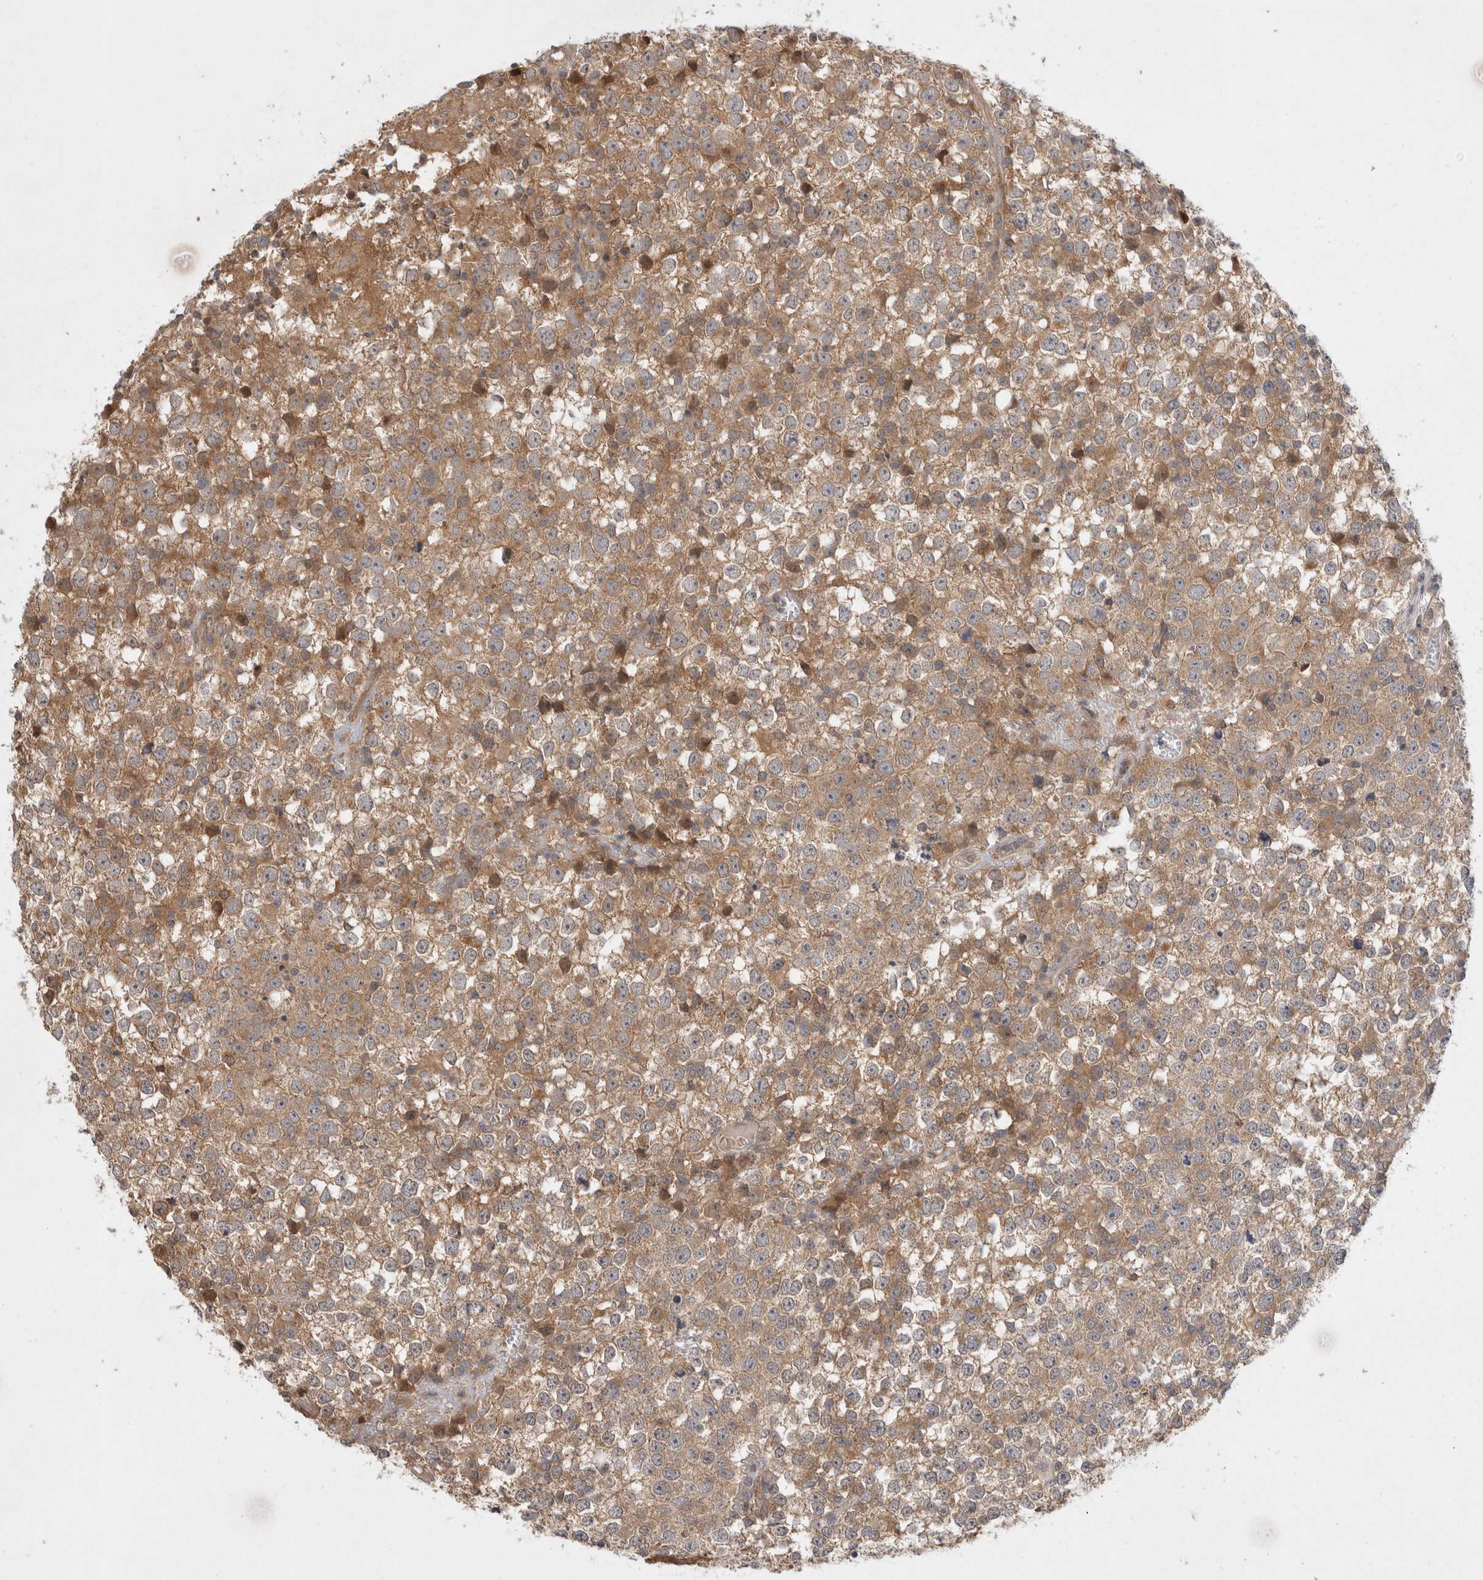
{"staining": {"intensity": "moderate", "quantity": ">75%", "location": "cytoplasmic/membranous"}, "tissue": "testis cancer", "cell_type": "Tumor cells", "image_type": "cancer", "snomed": [{"axis": "morphology", "description": "Seminoma, NOS"}, {"axis": "topography", "description": "Testis"}], "caption": "Protein staining shows moderate cytoplasmic/membranous positivity in about >75% of tumor cells in seminoma (testis). (DAB (3,3'-diaminobenzidine) IHC, brown staining for protein, blue staining for nuclei).", "gene": "HTT", "patient": {"sex": "male", "age": 65}}